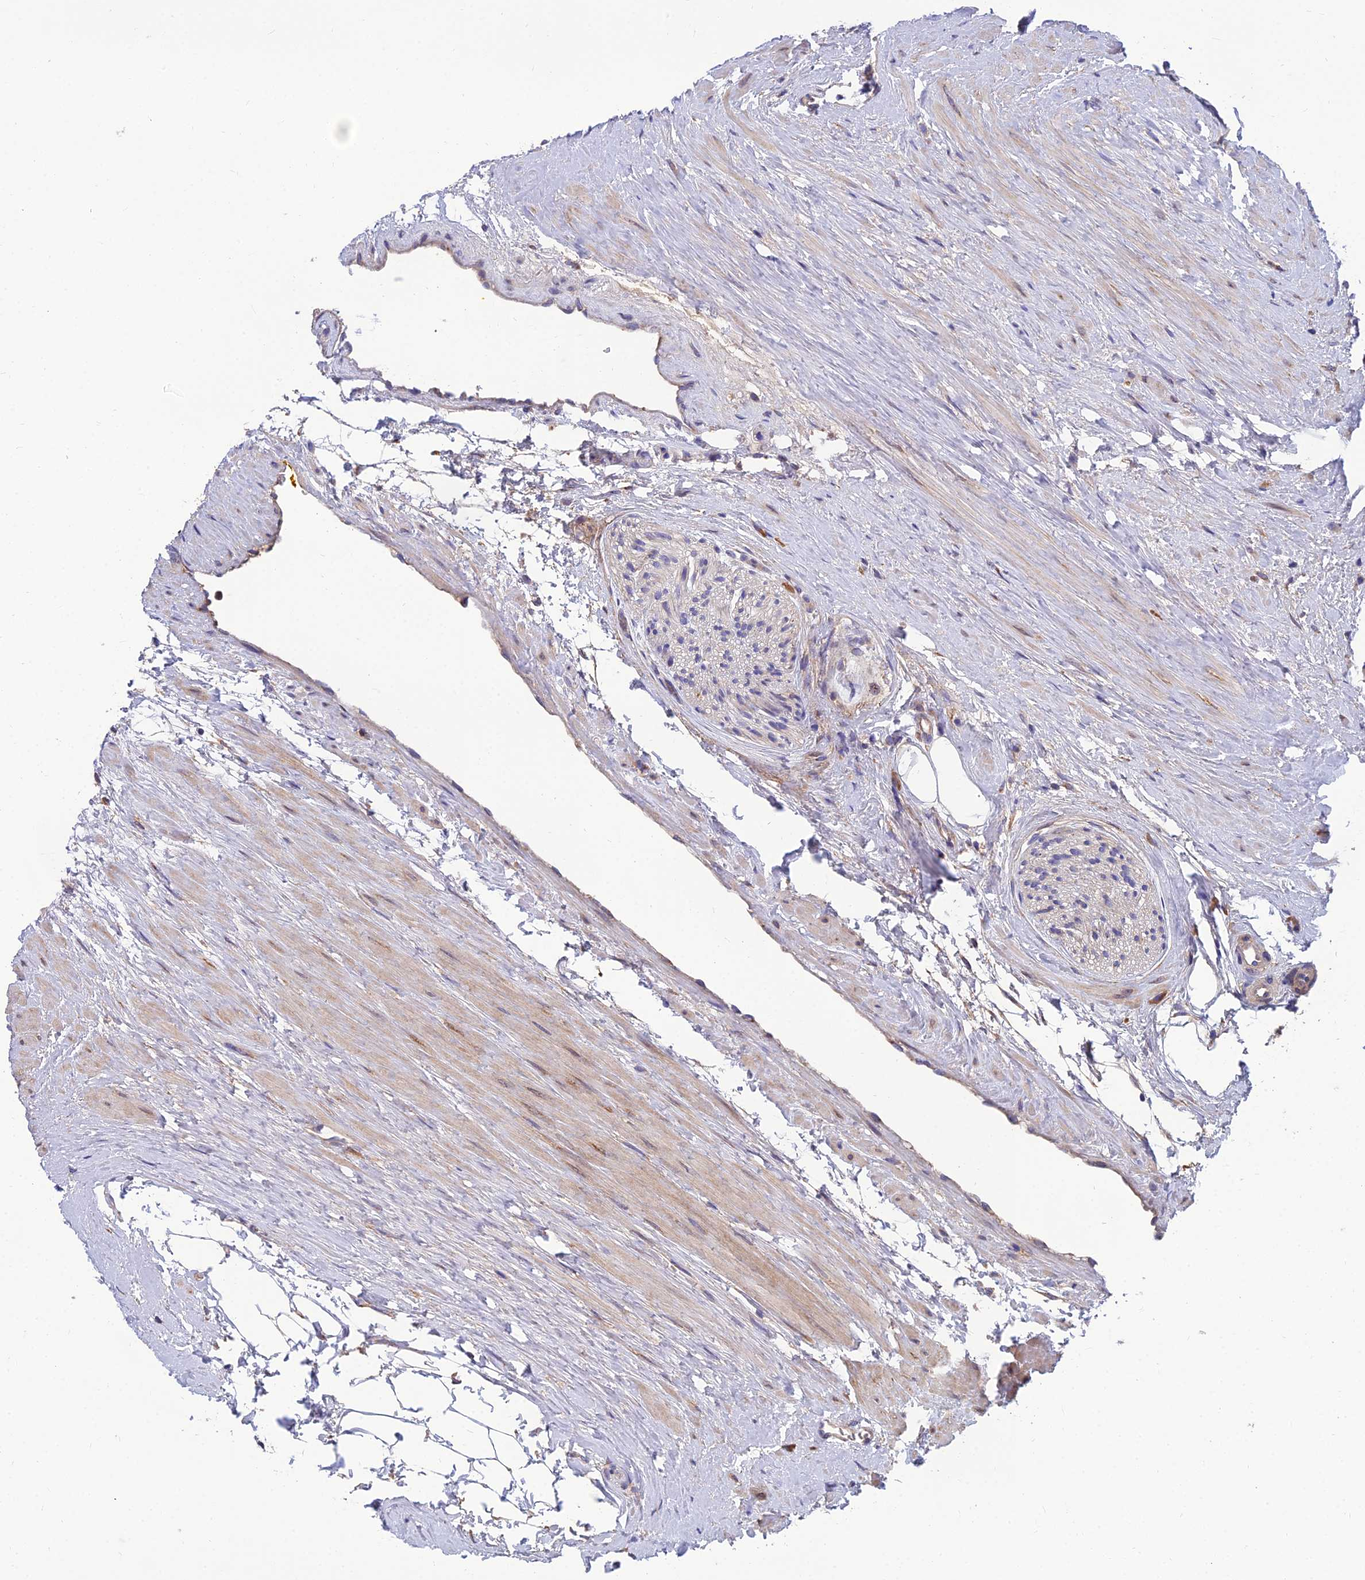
{"staining": {"intensity": "weak", "quantity": ">75%", "location": "cytoplasmic/membranous"}, "tissue": "prostate cancer", "cell_type": "Tumor cells", "image_type": "cancer", "snomed": [{"axis": "morphology", "description": "Adenocarcinoma, High grade"}, {"axis": "topography", "description": "Prostate"}], "caption": "High-magnification brightfield microscopy of prostate cancer stained with DAB (3,3'-diaminobenzidine) (brown) and counterstained with hematoxylin (blue). tumor cells exhibit weak cytoplasmic/membranous staining is present in approximately>75% of cells. Immunohistochemistry stains the protein of interest in brown and the nuclei are stained blue.", "gene": "UMAD1", "patient": {"sex": "male", "age": 49}}